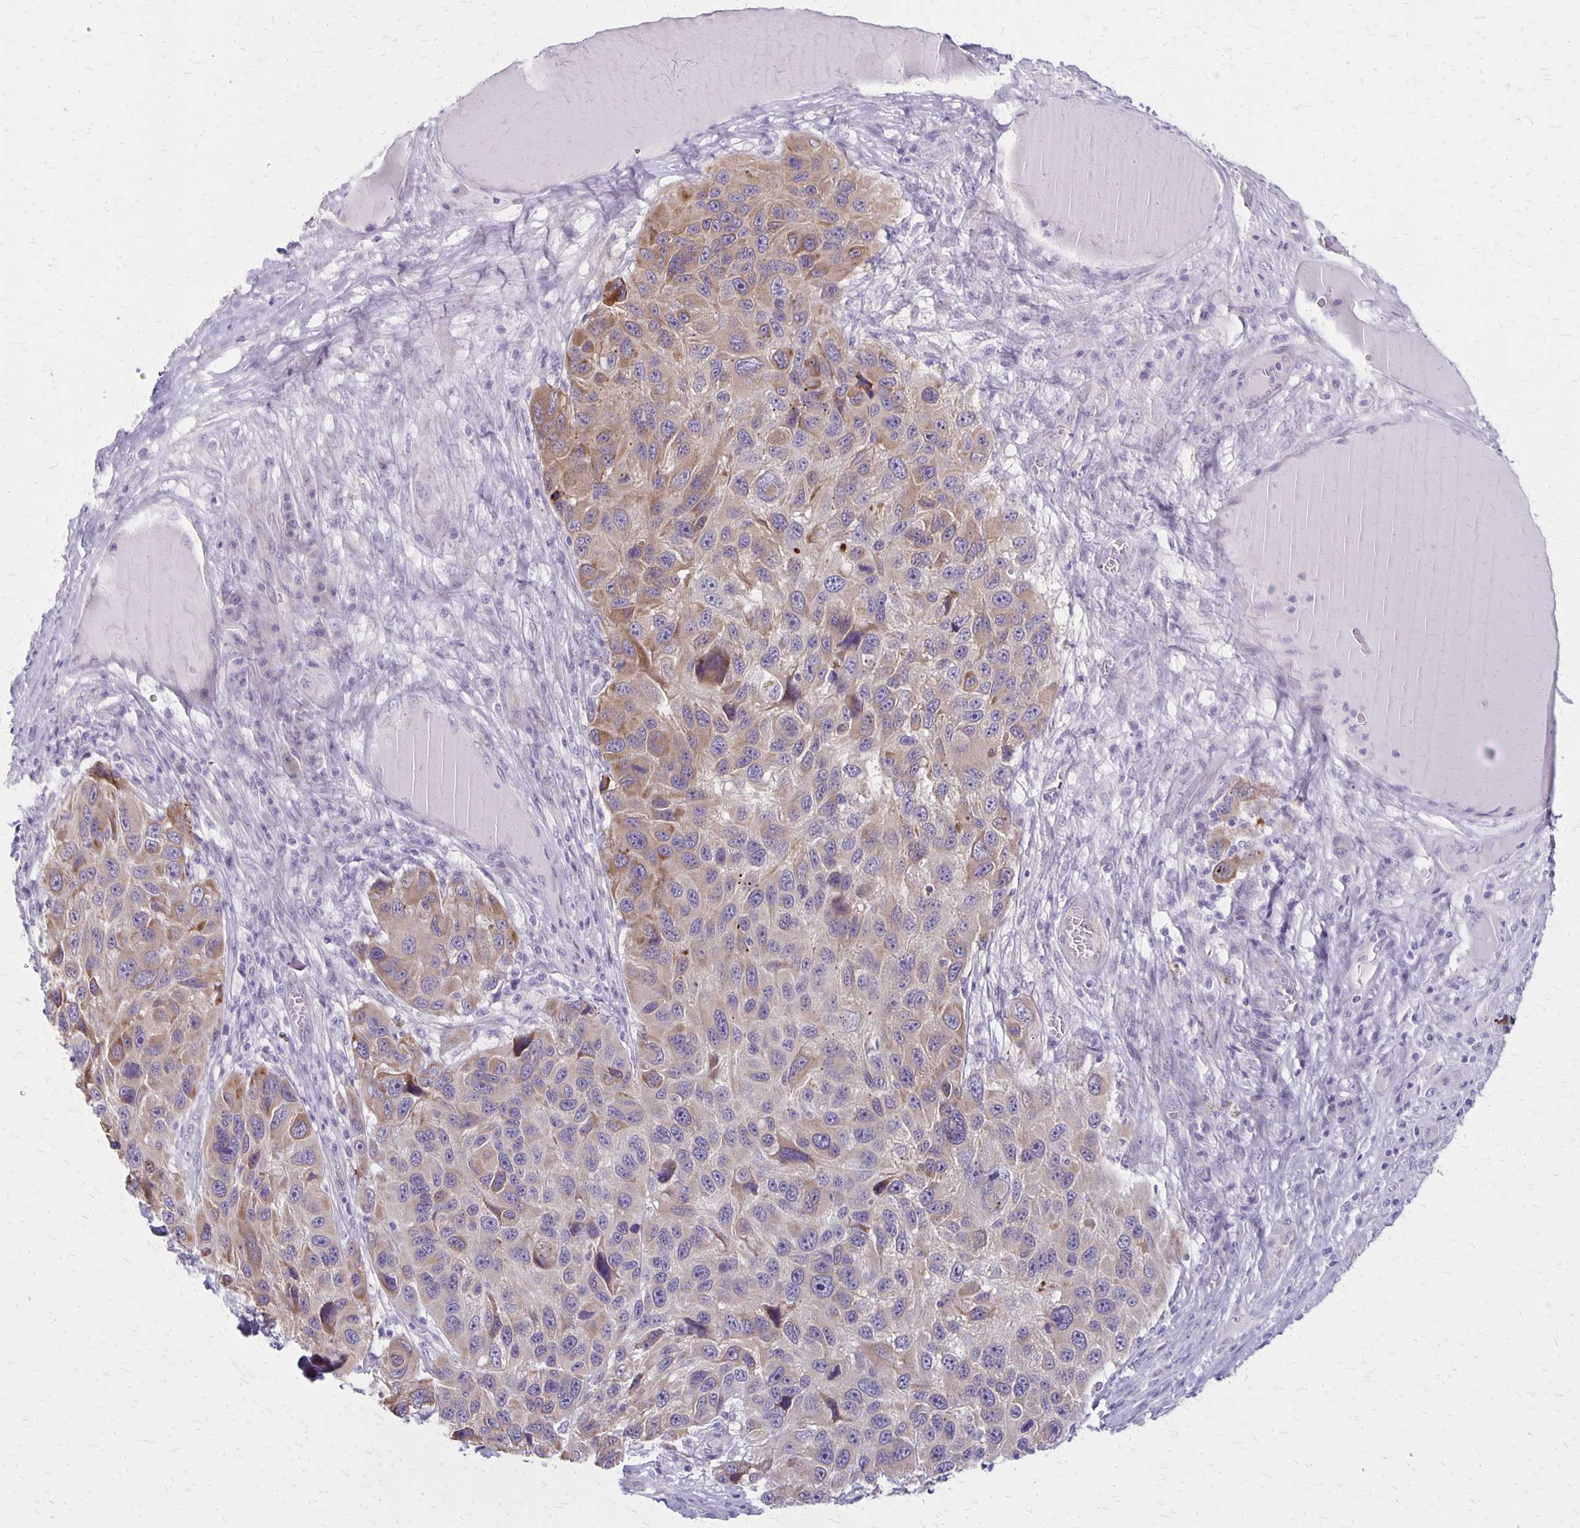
{"staining": {"intensity": "weak", "quantity": ">75%", "location": "cytoplasmic/membranous"}, "tissue": "melanoma", "cell_type": "Tumor cells", "image_type": "cancer", "snomed": [{"axis": "morphology", "description": "Malignant melanoma, NOS"}, {"axis": "topography", "description": "Skin"}], "caption": "Melanoma tissue shows weak cytoplasmic/membranous expression in approximately >75% of tumor cells, visualized by immunohistochemistry.", "gene": "HOMER1", "patient": {"sex": "male", "age": 53}}